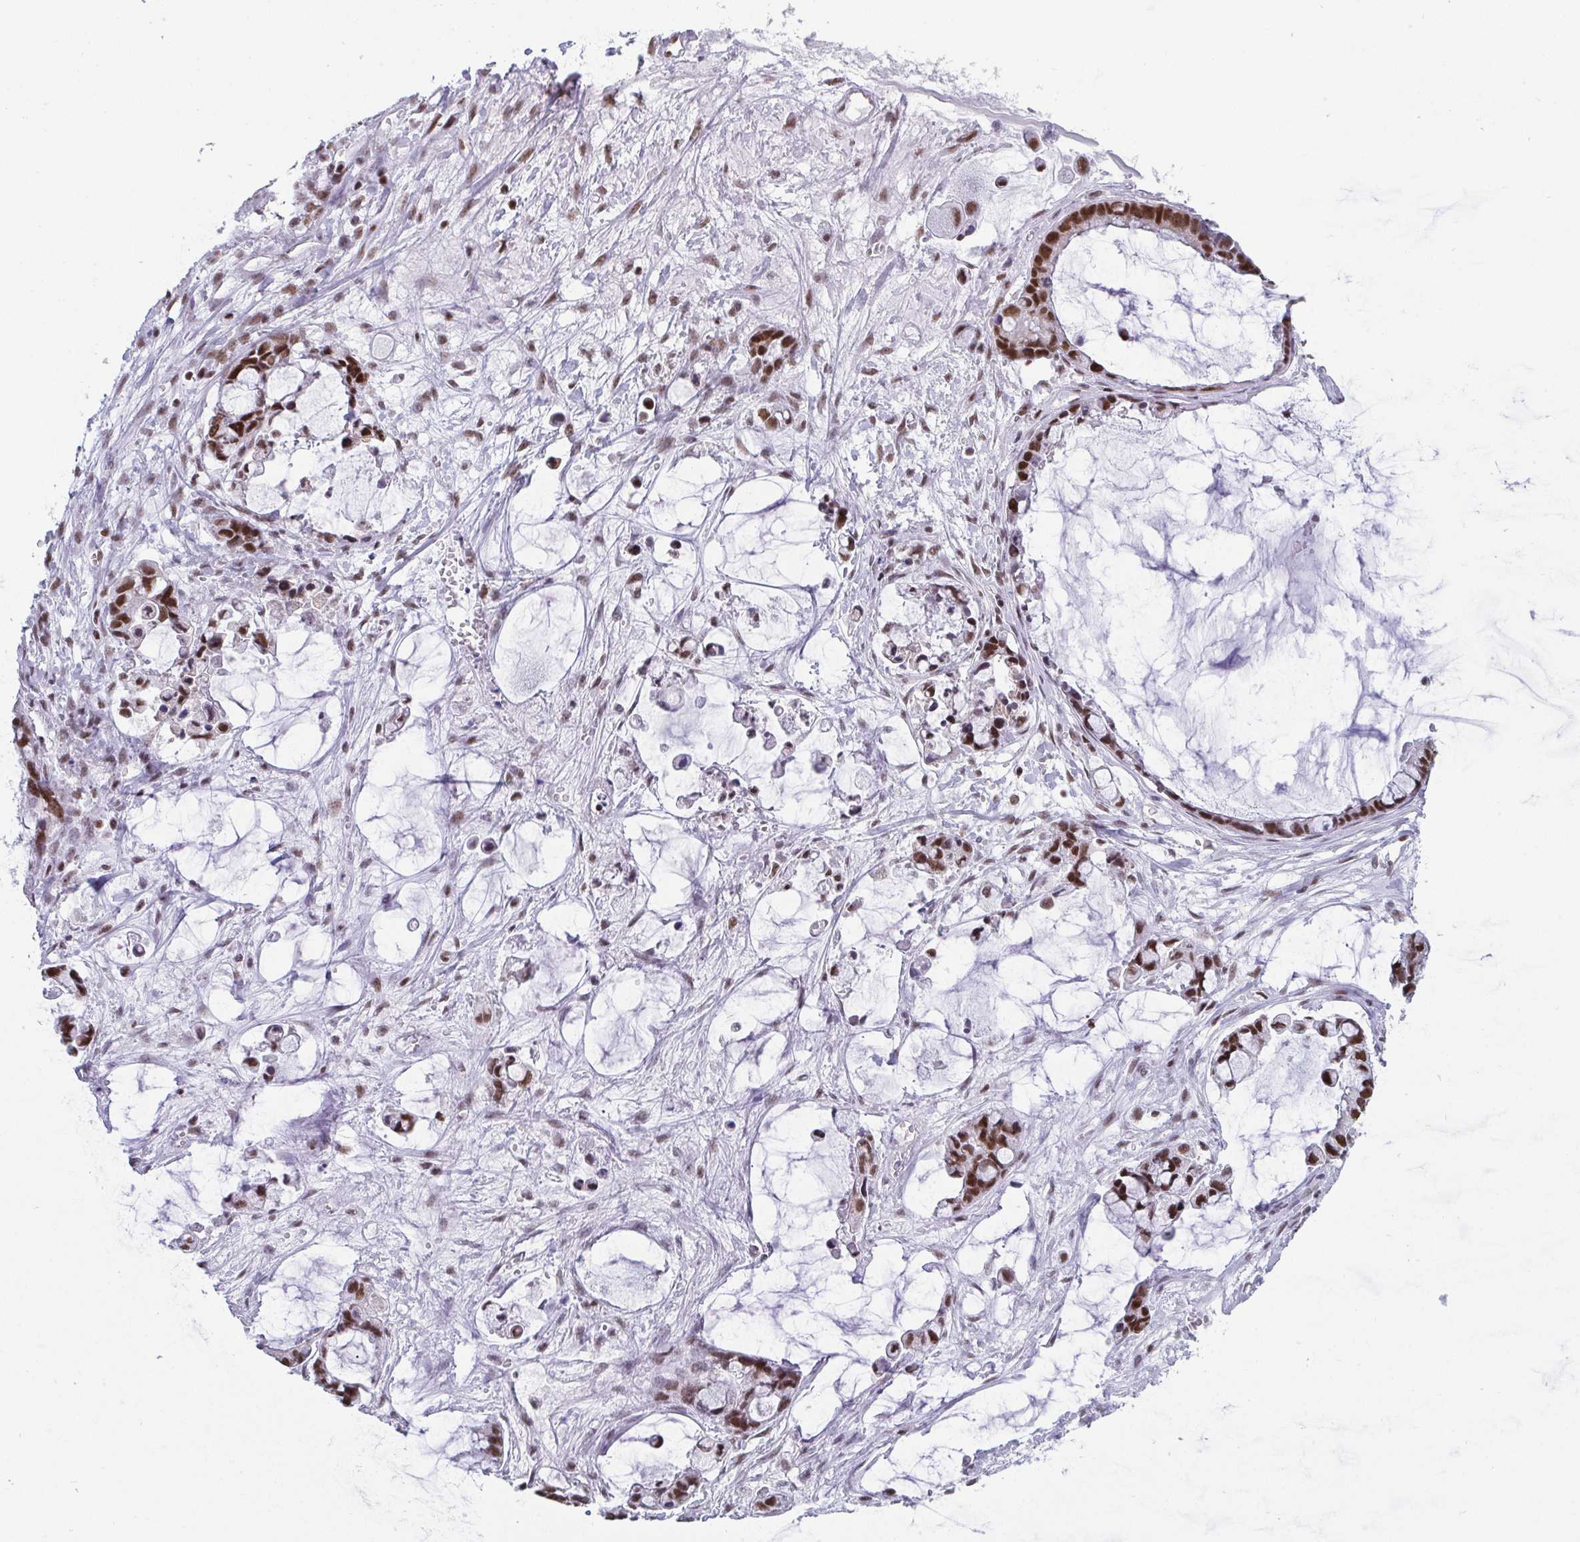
{"staining": {"intensity": "moderate", "quantity": ">75%", "location": "nuclear"}, "tissue": "ovarian cancer", "cell_type": "Tumor cells", "image_type": "cancer", "snomed": [{"axis": "morphology", "description": "Cystadenocarcinoma, mucinous, NOS"}, {"axis": "topography", "description": "Ovary"}], "caption": "Ovarian mucinous cystadenocarcinoma was stained to show a protein in brown. There is medium levels of moderate nuclear staining in approximately >75% of tumor cells.", "gene": "CTCF", "patient": {"sex": "female", "age": 63}}